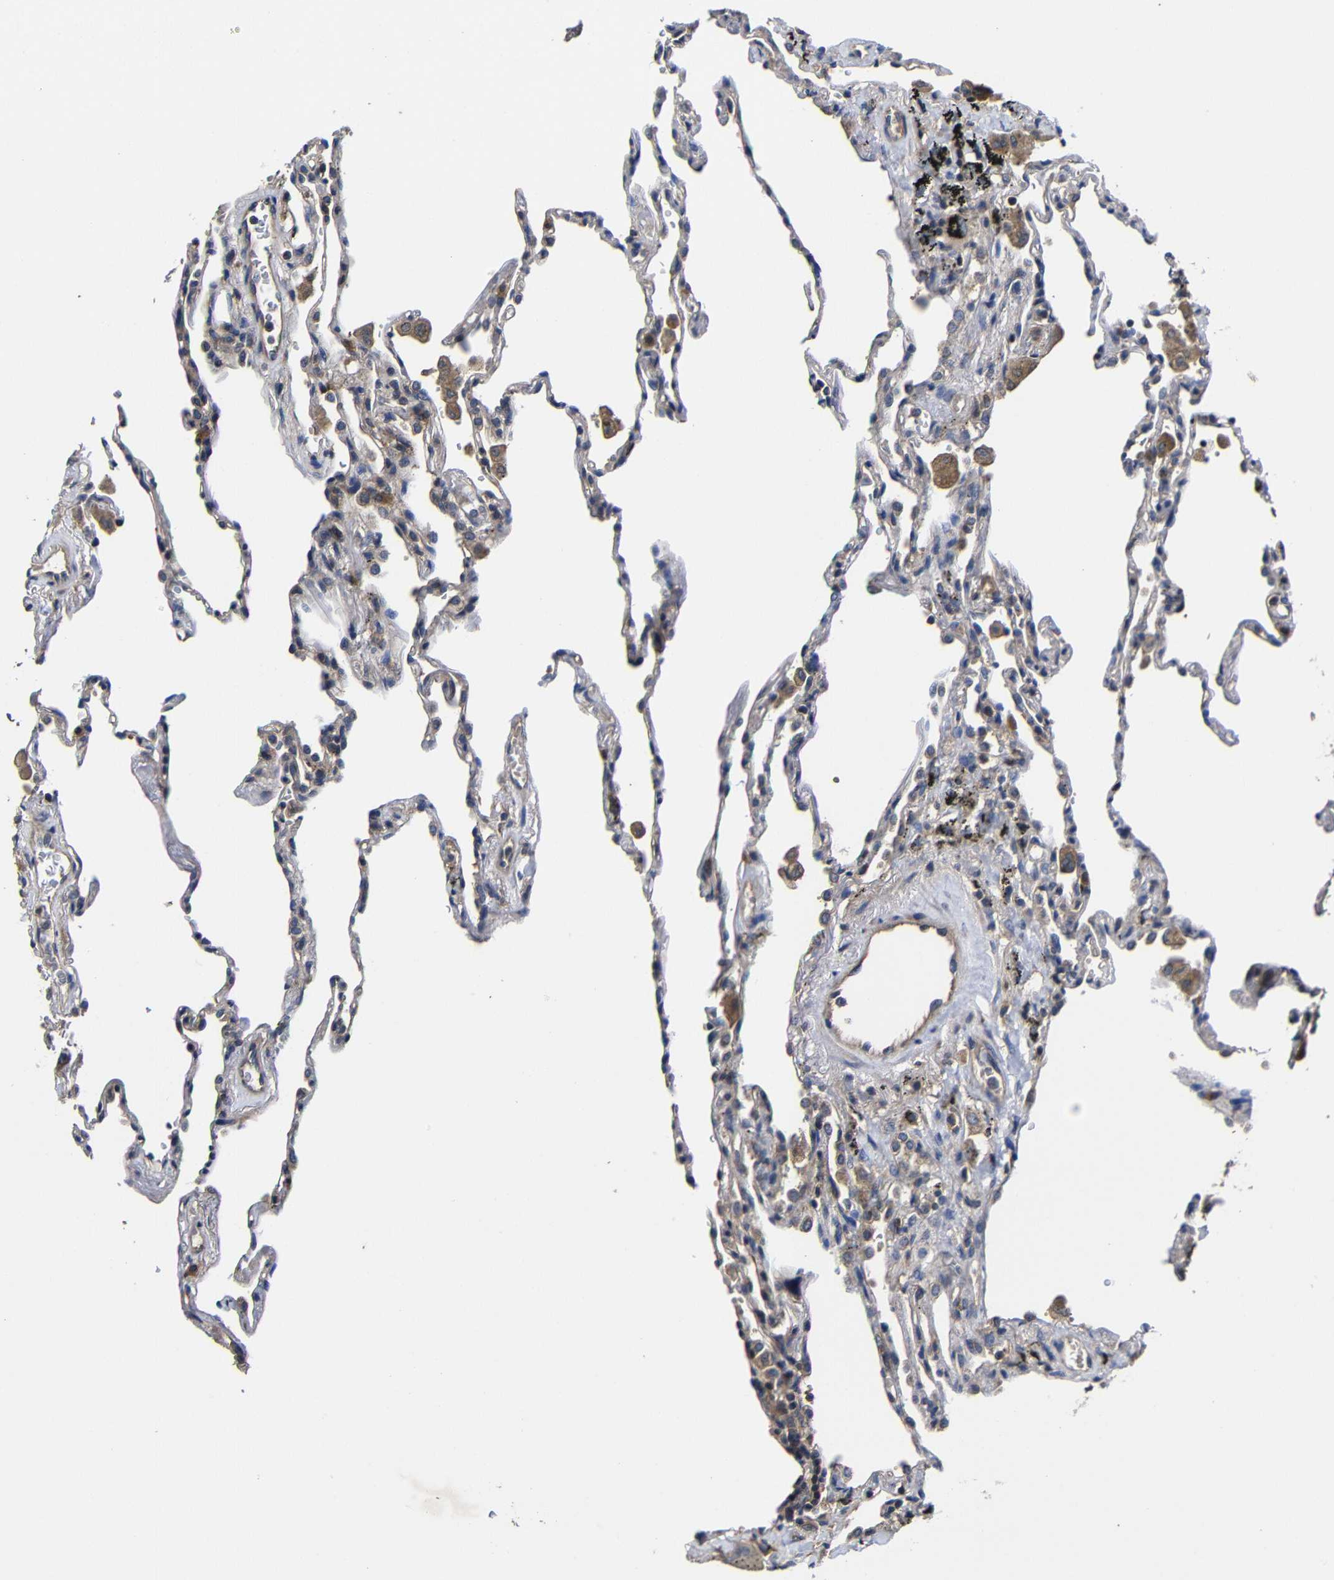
{"staining": {"intensity": "weak", "quantity": "<25%", "location": "cytoplasmic/membranous"}, "tissue": "lung", "cell_type": "Alveolar cells", "image_type": "normal", "snomed": [{"axis": "morphology", "description": "Normal tissue, NOS"}, {"axis": "topography", "description": "Lung"}], "caption": "High power microscopy image of an immunohistochemistry histopathology image of normal lung, revealing no significant expression in alveolar cells.", "gene": "LPAR5", "patient": {"sex": "male", "age": 59}}